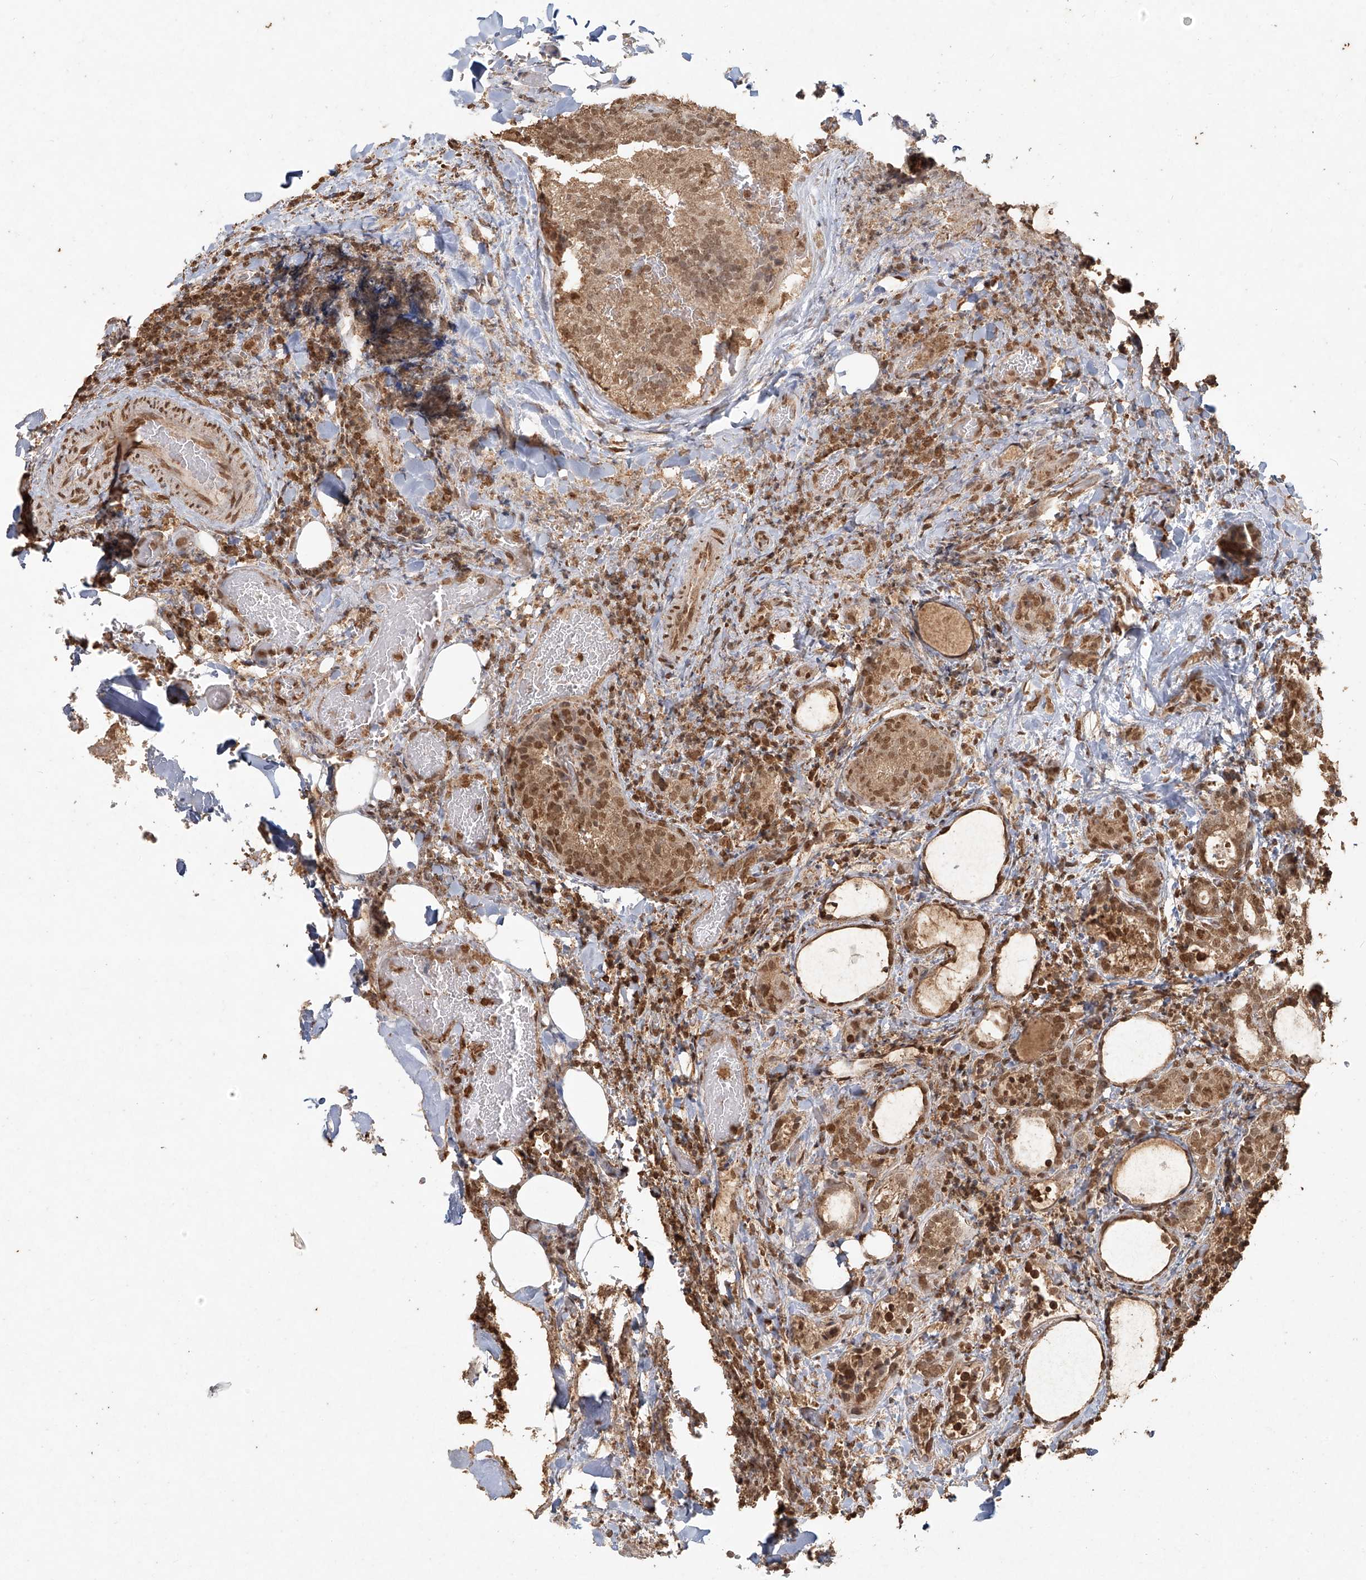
{"staining": {"intensity": "moderate", "quantity": ">75%", "location": "nuclear"}, "tissue": "thyroid cancer", "cell_type": "Tumor cells", "image_type": "cancer", "snomed": [{"axis": "morphology", "description": "Normal tissue, NOS"}, {"axis": "morphology", "description": "Papillary adenocarcinoma, NOS"}, {"axis": "topography", "description": "Thyroid gland"}], "caption": "Thyroid cancer was stained to show a protein in brown. There is medium levels of moderate nuclear staining in approximately >75% of tumor cells.", "gene": "TIGAR", "patient": {"sex": "female", "age": 30}}